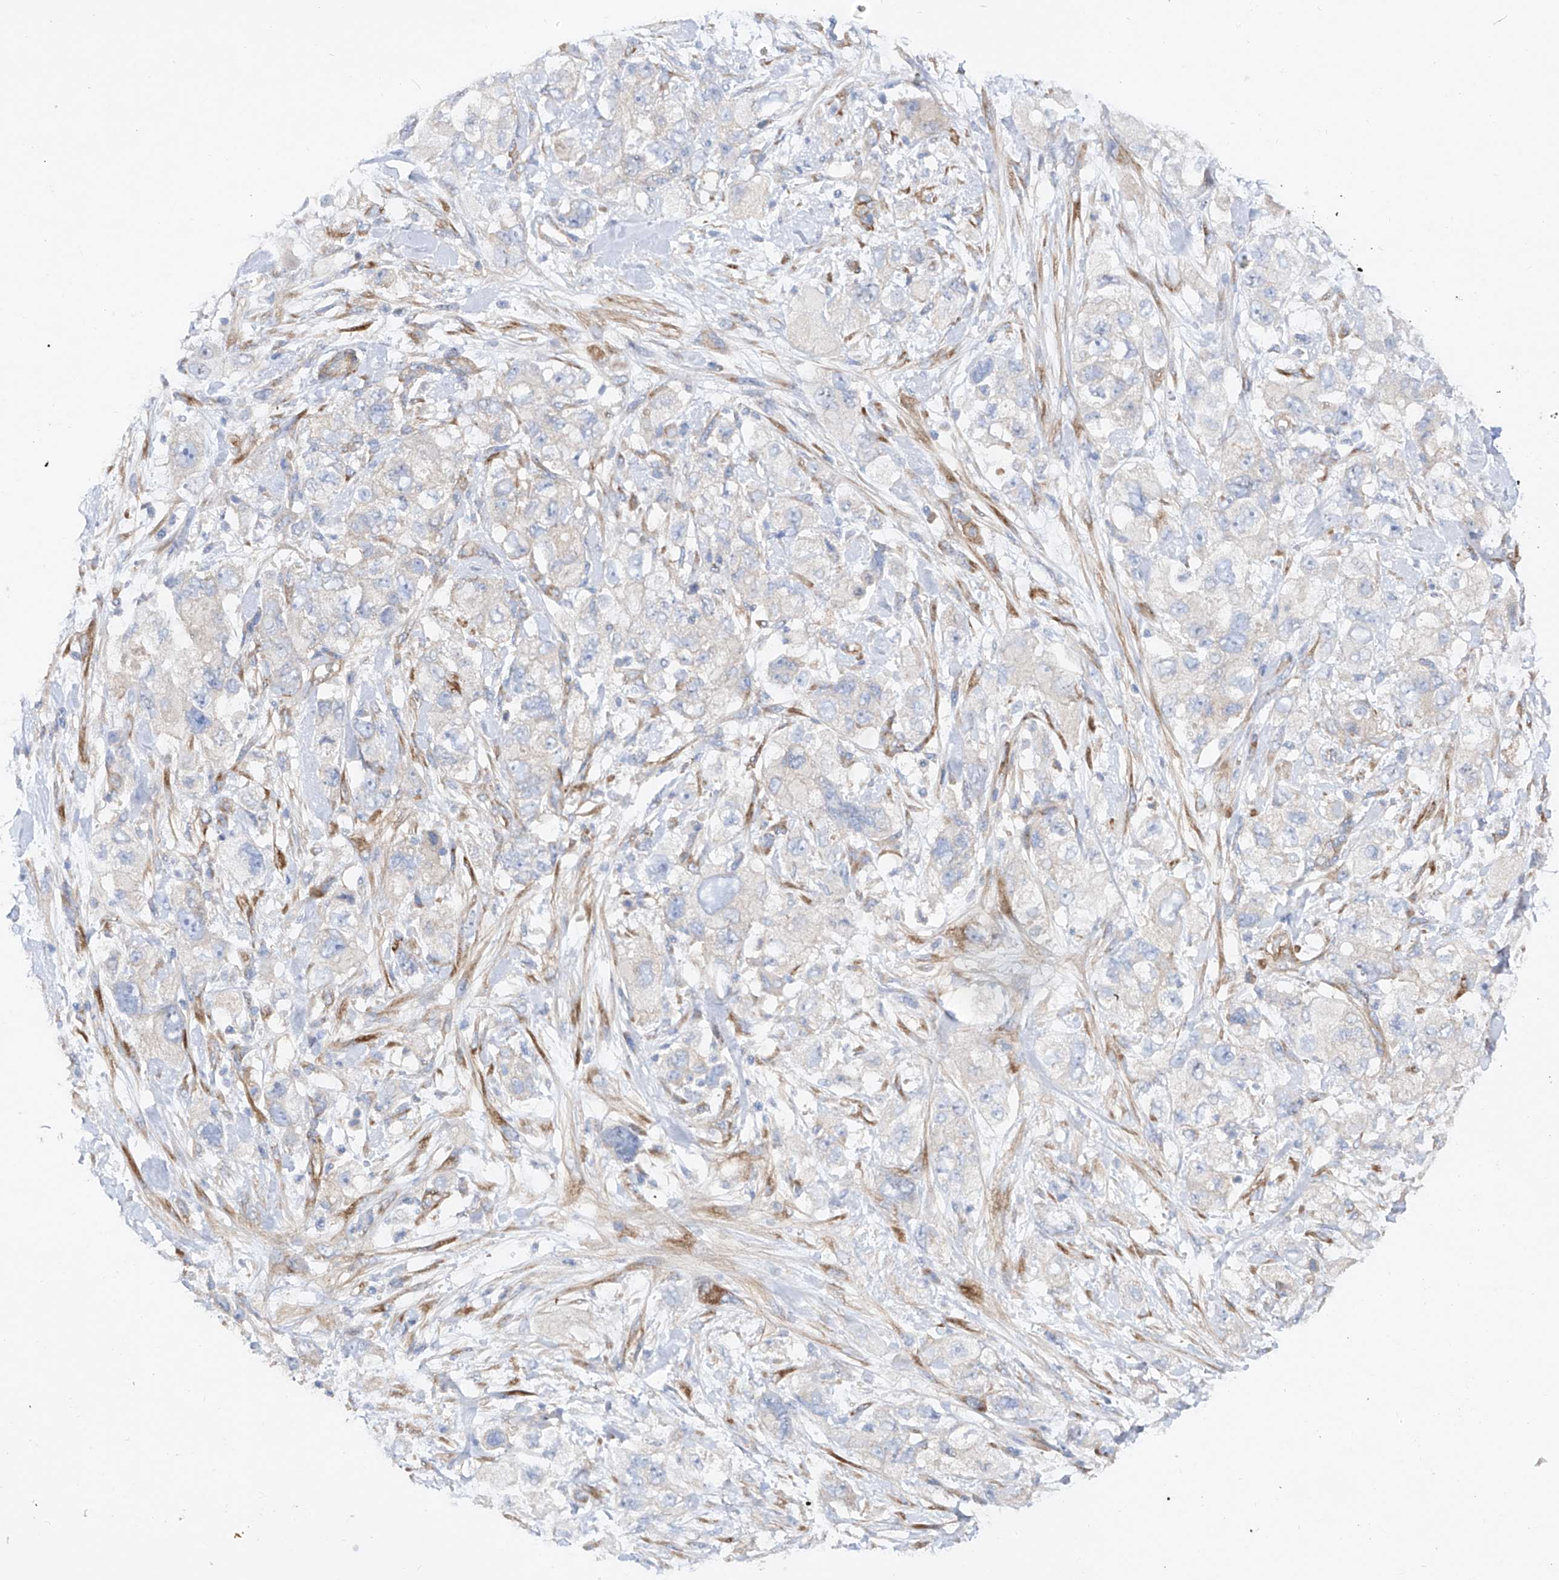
{"staining": {"intensity": "negative", "quantity": "none", "location": "none"}, "tissue": "pancreatic cancer", "cell_type": "Tumor cells", "image_type": "cancer", "snomed": [{"axis": "morphology", "description": "Adenocarcinoma, NOS"}, {"axis": "topography", "description": "Pancreas"}], "caption": "Adenocarcinoma (pancreatic) stained for a protein using immunohistochemistry (IHC) reveals no positivity tumor cells.", "gene": "LCA5", "patient": {"sex": "female", "age": 73}}